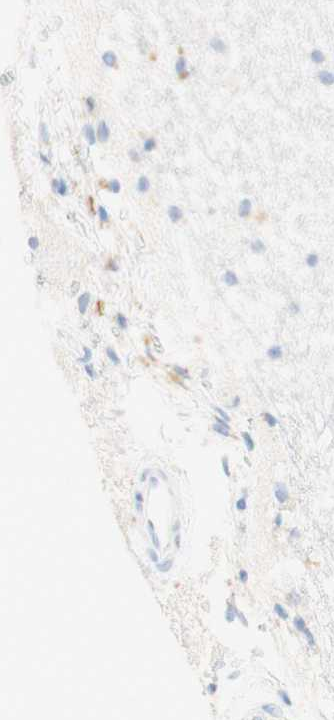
{"staining": {"intensity": "negative", "quantity": "none", "location": "none"}, "tissue": "hippocampus", "cell_type": "Glial cells", "image_type": "normal", "snomed": [{"axis": "morphology", "description": "Normal tissue, NOS"}, {"axis": "topography", "description": "Hippocampus"}], "caption": "This is a micrograph of immunohistochemistry (IHC) staining of benign hippocampus, which shows no positivity in glial cells. The staining is performed using DAB (3,3'-diaminobenzidine) brown chromogen with nuclei counter-stained in using hematoxylin.", "gene": "CD63", "patient": {"sex": "male", "age": 45}}